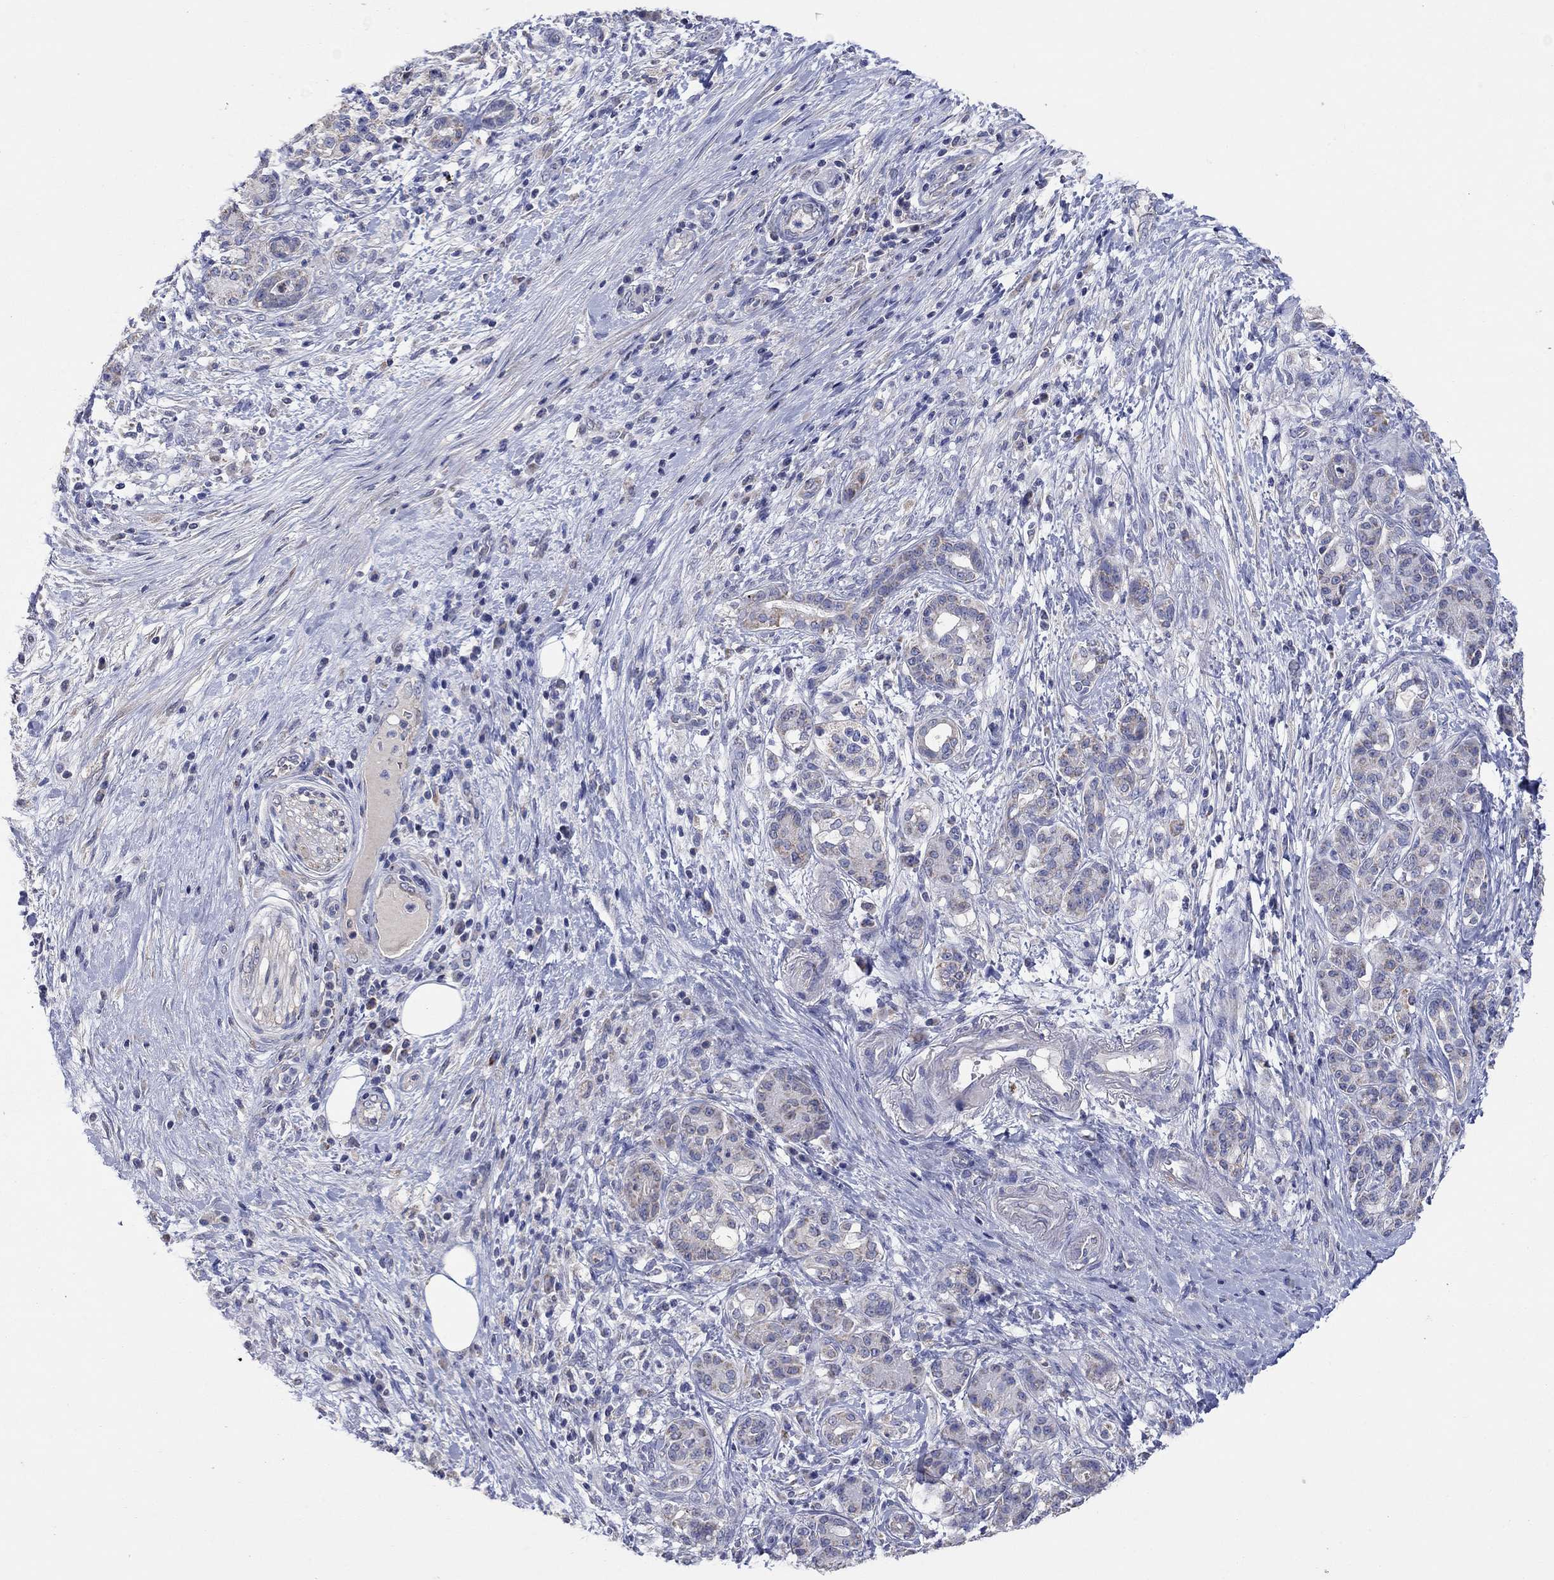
{"staining": {"intensity": "weak", "quantity": "<25%", "location": "cytoplasmic/membranous"}, "tissue": "pancreatic cancer", "cell_type": "Tumor cells", "image_type": "cancer", "snomed": [{"axis": "morphology", "description": "Adenocarcinoma, NOS"}, {"axis": "topography", "description": "Pancreas"}], "caption": "A micrograph of human pancreatic adenocarcinoma is negative for staining in tumor cells.", "gene": "CLVS1", "patient": {"sex": "female", "age": 73}}